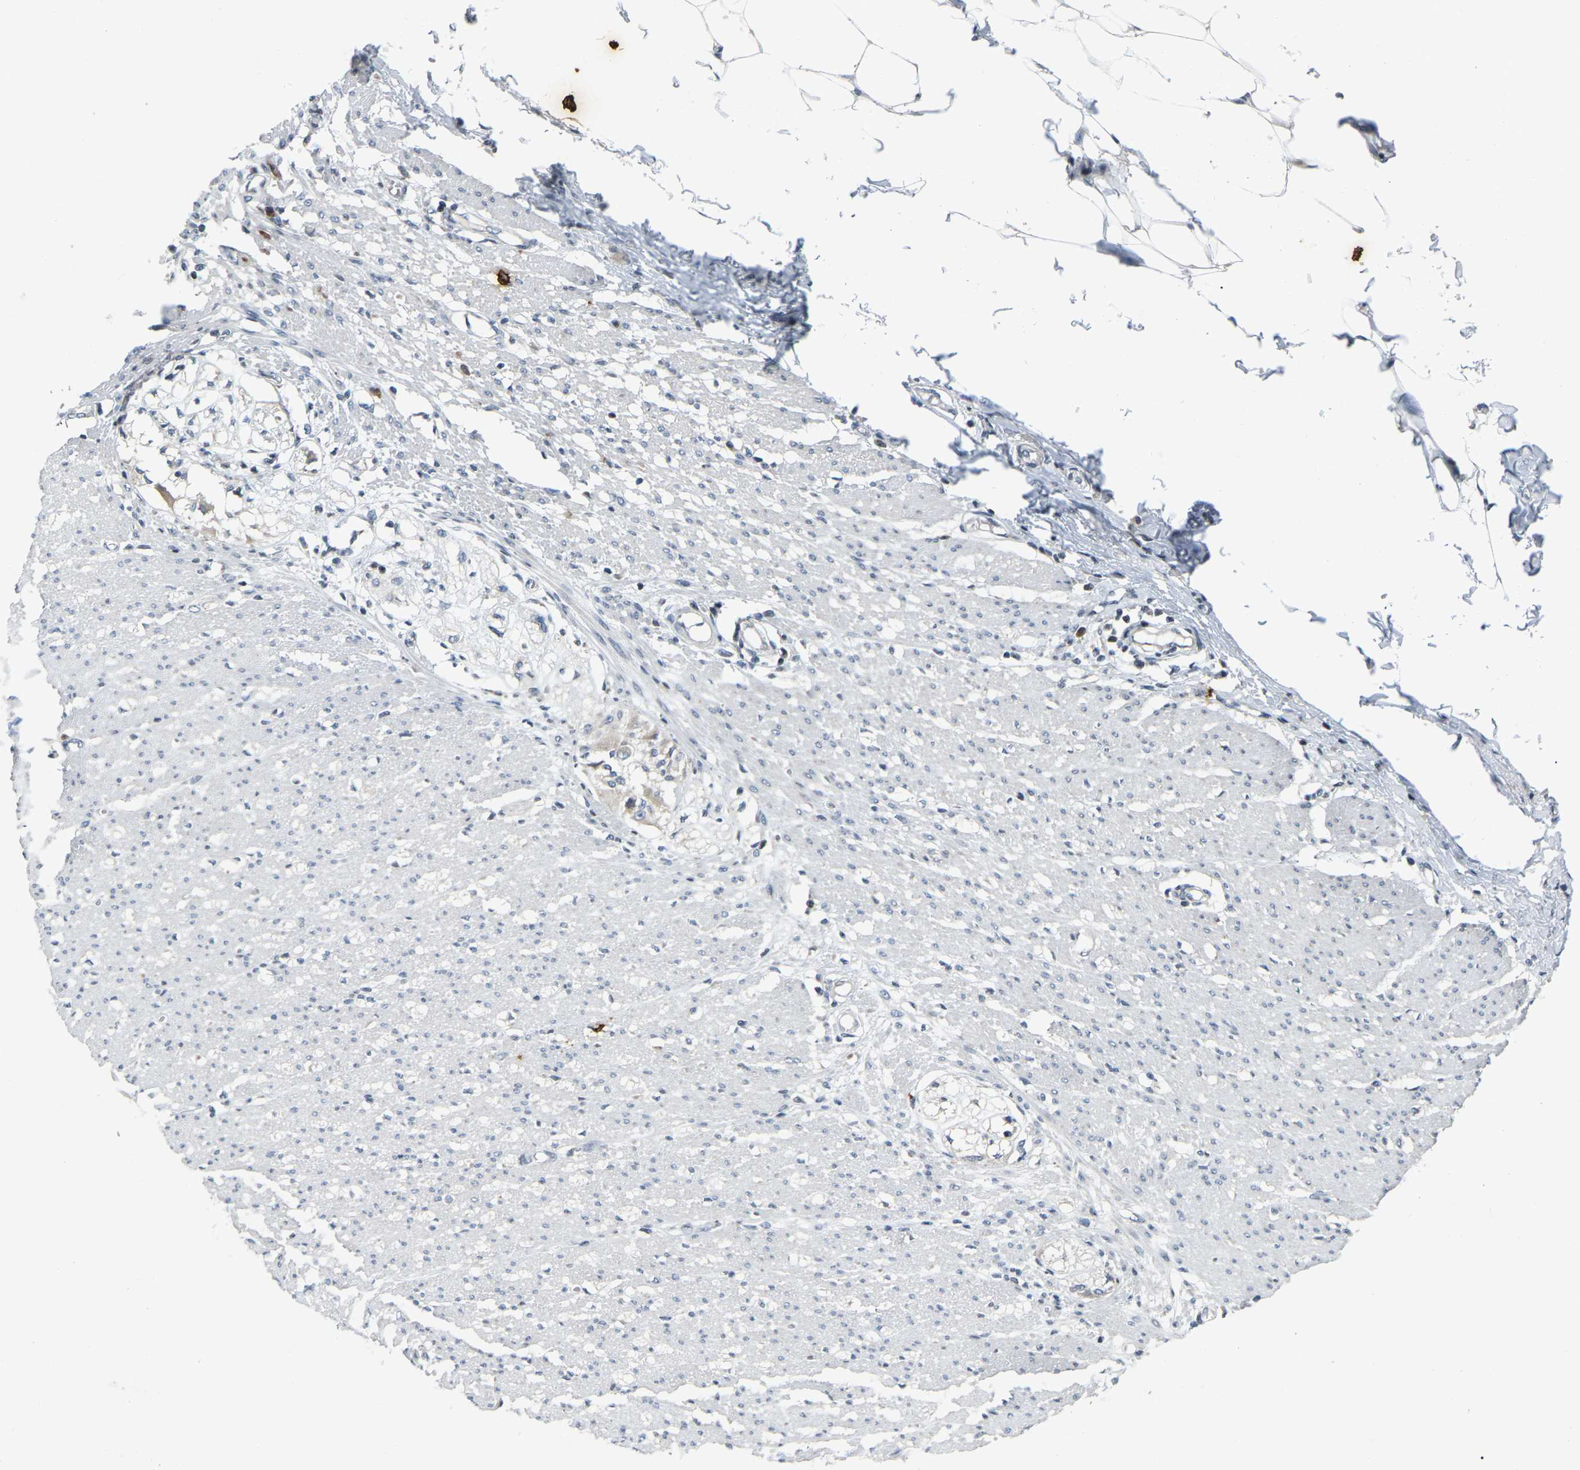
{"staining": {"intensity": "negative", "quantity": "none", "location": "none"}, "tissue": "smooth muscle", "cell_type": "Smooth muscle cells", "image_type": "normal", "snomed": [{"axis": "morphology", "description": "Normal tissue, NOS"}, {"axis": "morphology", "description": "Adenocarcinoma, NOS"}, {"axis": "topography", "description": "Colon"}, {"axis": "topography", "description": "Peripheral nerve tissue"}], "caption": "A micrograph of smooth muscle stained for a protein shows no brown staining in smooth muscle cells.", "gene": "ENSG00000283765", "patient": {"sex": "male", "age": 14}}